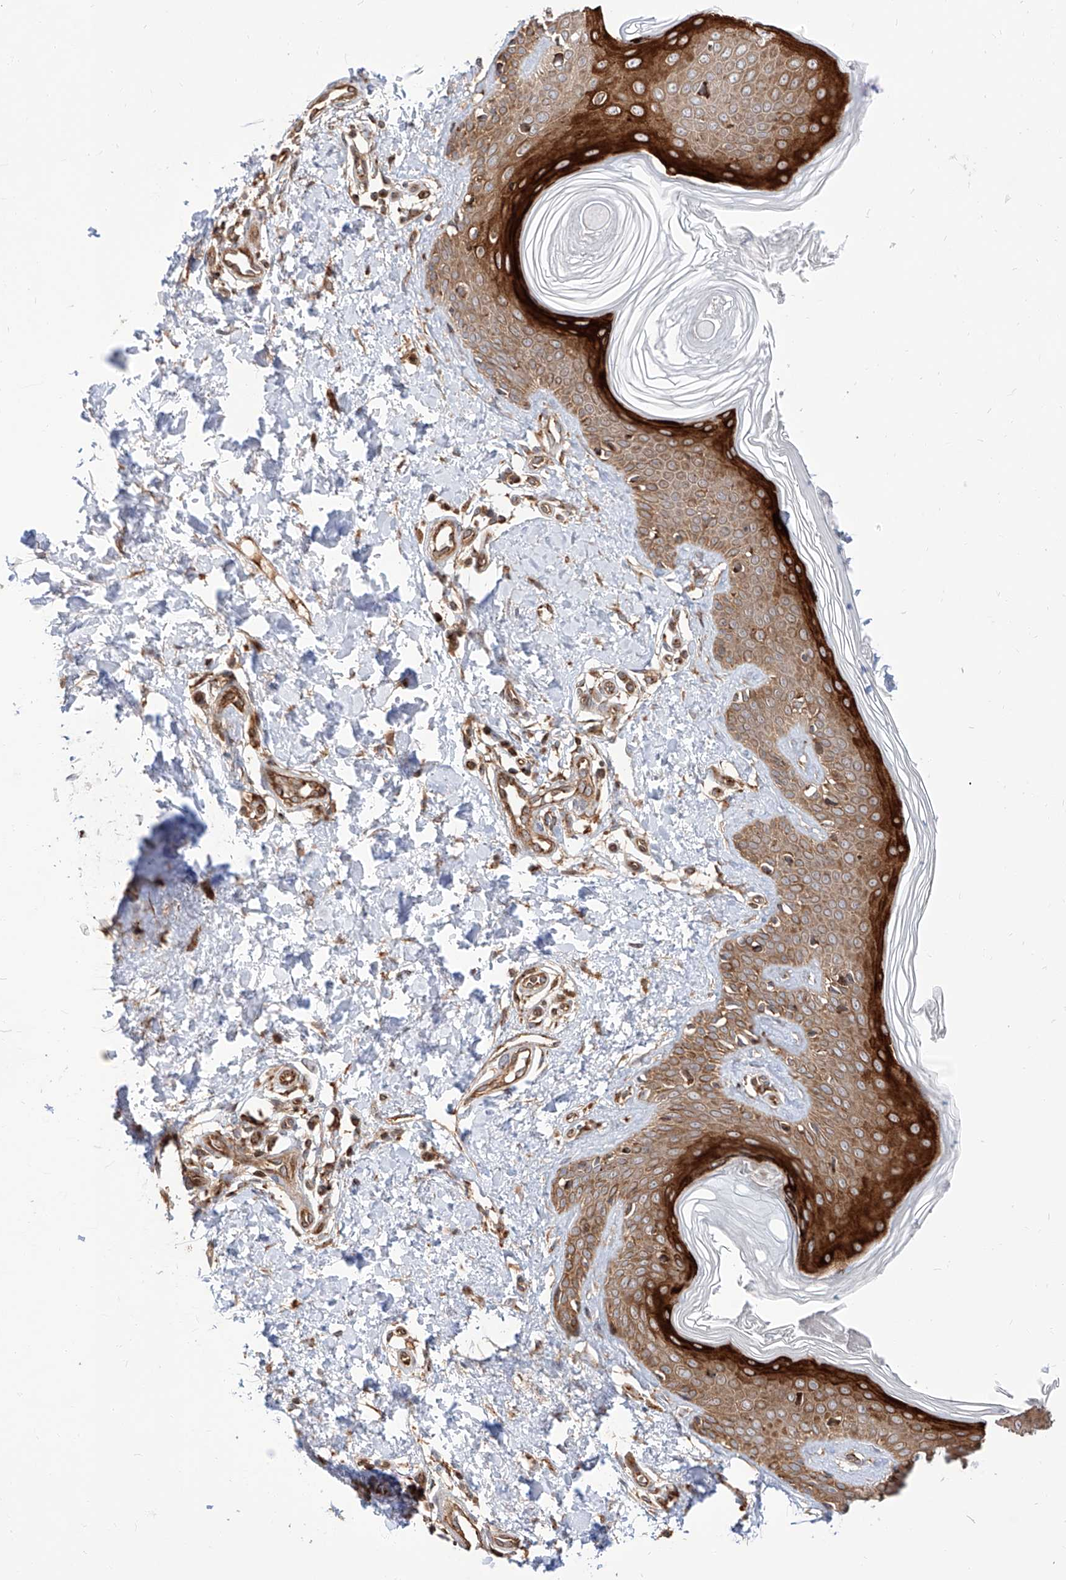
{"staining": {"intensity": "moderate", "quantity": ">75%", "location": "cytoplasmic/membranous"}, "tissue": "skin", "cell_type": "Fibroblasts", "image_type": "normal", "snomed": [{"axis": "morphology", "description": "Normal tissue, NOS"}, {"axis": "topography", "description": "Skin"}], "caption": "IHC histopathology image of normal skin stained for a protein (brown), which shows medium levels of moderate cytoplasmic/membranous staining in approximately >75% of fibroblasts.", "gene": "ISCA2", "patient": {"sex": "male", "age": 37}}